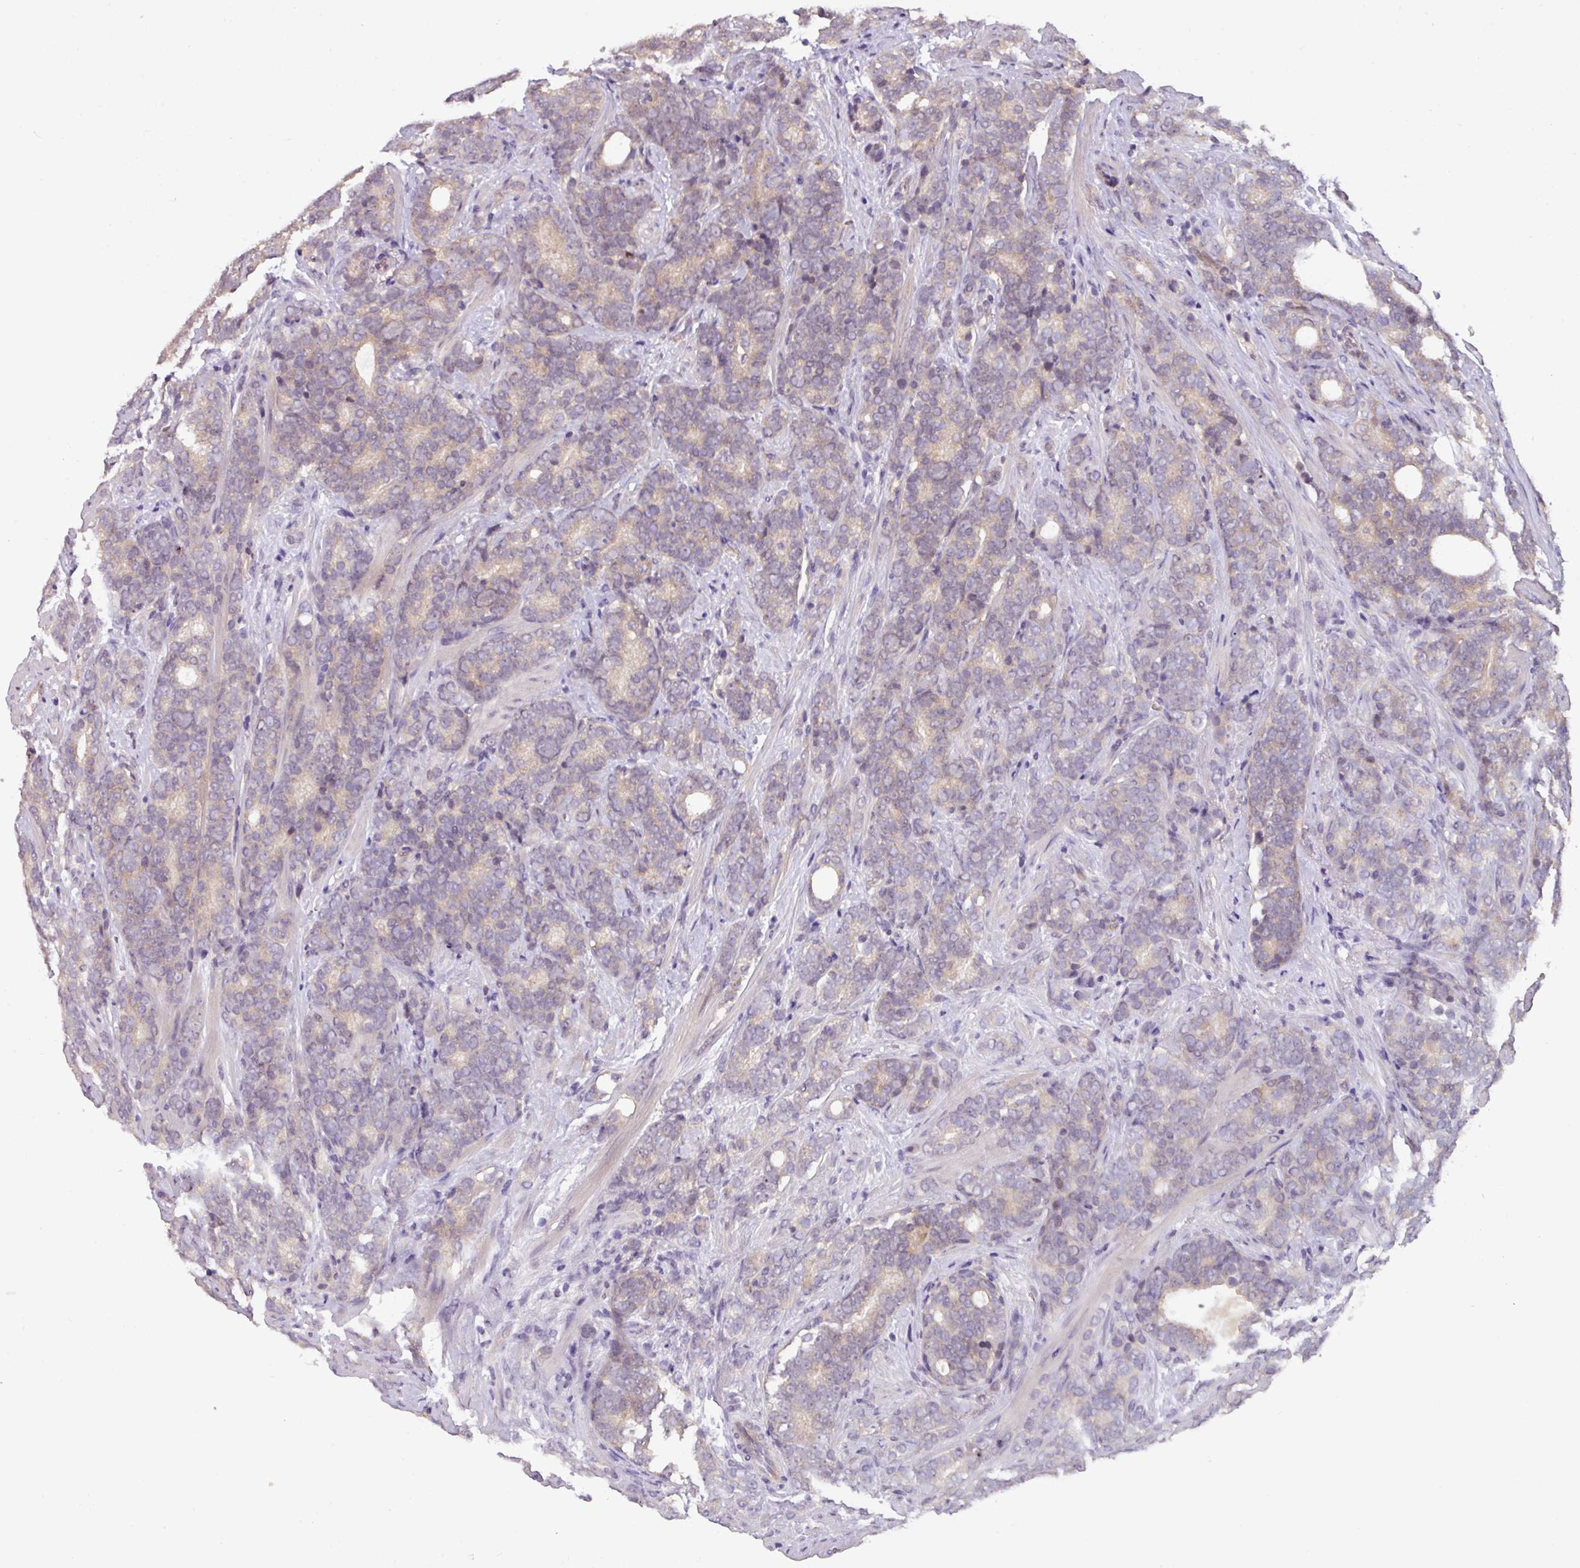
{"staining": {"intensity": "weak", "quantity": "25%-75%", "location": "cytoplasmic/membranous"}, "tissue": "prostate cancer", "cell_type": "Tumor cells", "image_type": "cancer", "snomed": [{"axis": "morphology", "description": "Adenocarcinoma, High grade"}, {"axis": "topography", "description": "Prostate"}], "caption": "Weak cytoplasmic/membranous staining for a protein is identified in about 25%-75% of tumor cells of prostate high-grade adenocarcinoma using immunohistochemistry (IHC).", "gene": "SLC5A10", "patient": {"sex": "male", "age": 64}}